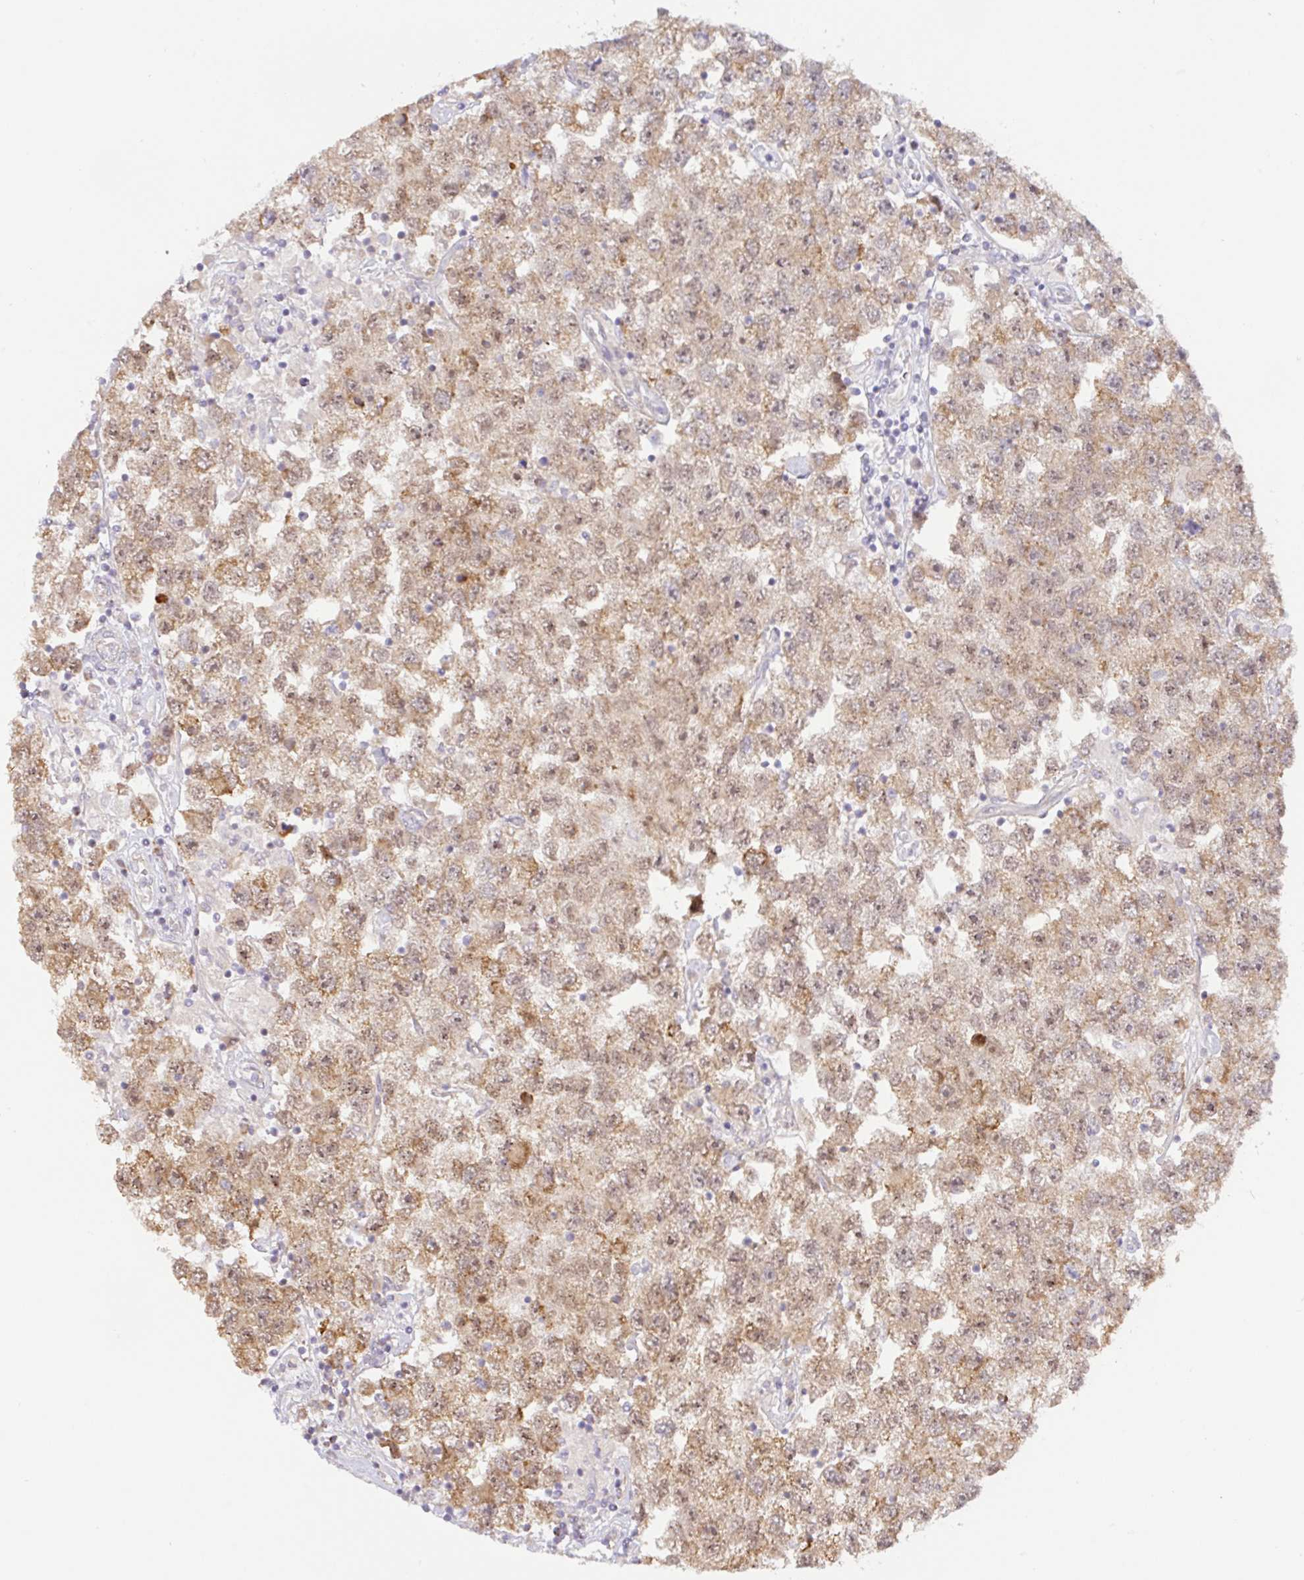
{"staining": {"intensity": "moderate", "quantity": ">75%", "location": "cytoplasmic/membranous,nuclear"}, "tissue": "testis cancer", "cell_type": "Tumor cells", "image_type": "cancer", "snomed": [{"axis": "morphology", "description": "Seminoma, NOS"}, {"axis": "topography", "description": "Testis"}], "caption": "Testis cancer stained for a protein (brown) exhibits moderate cytoplasmic/membranous and nuclear positive staining in about >75% of tumor cells.", "gene": "DLEU7", "patient": {"sex": "male", "age": 26}}